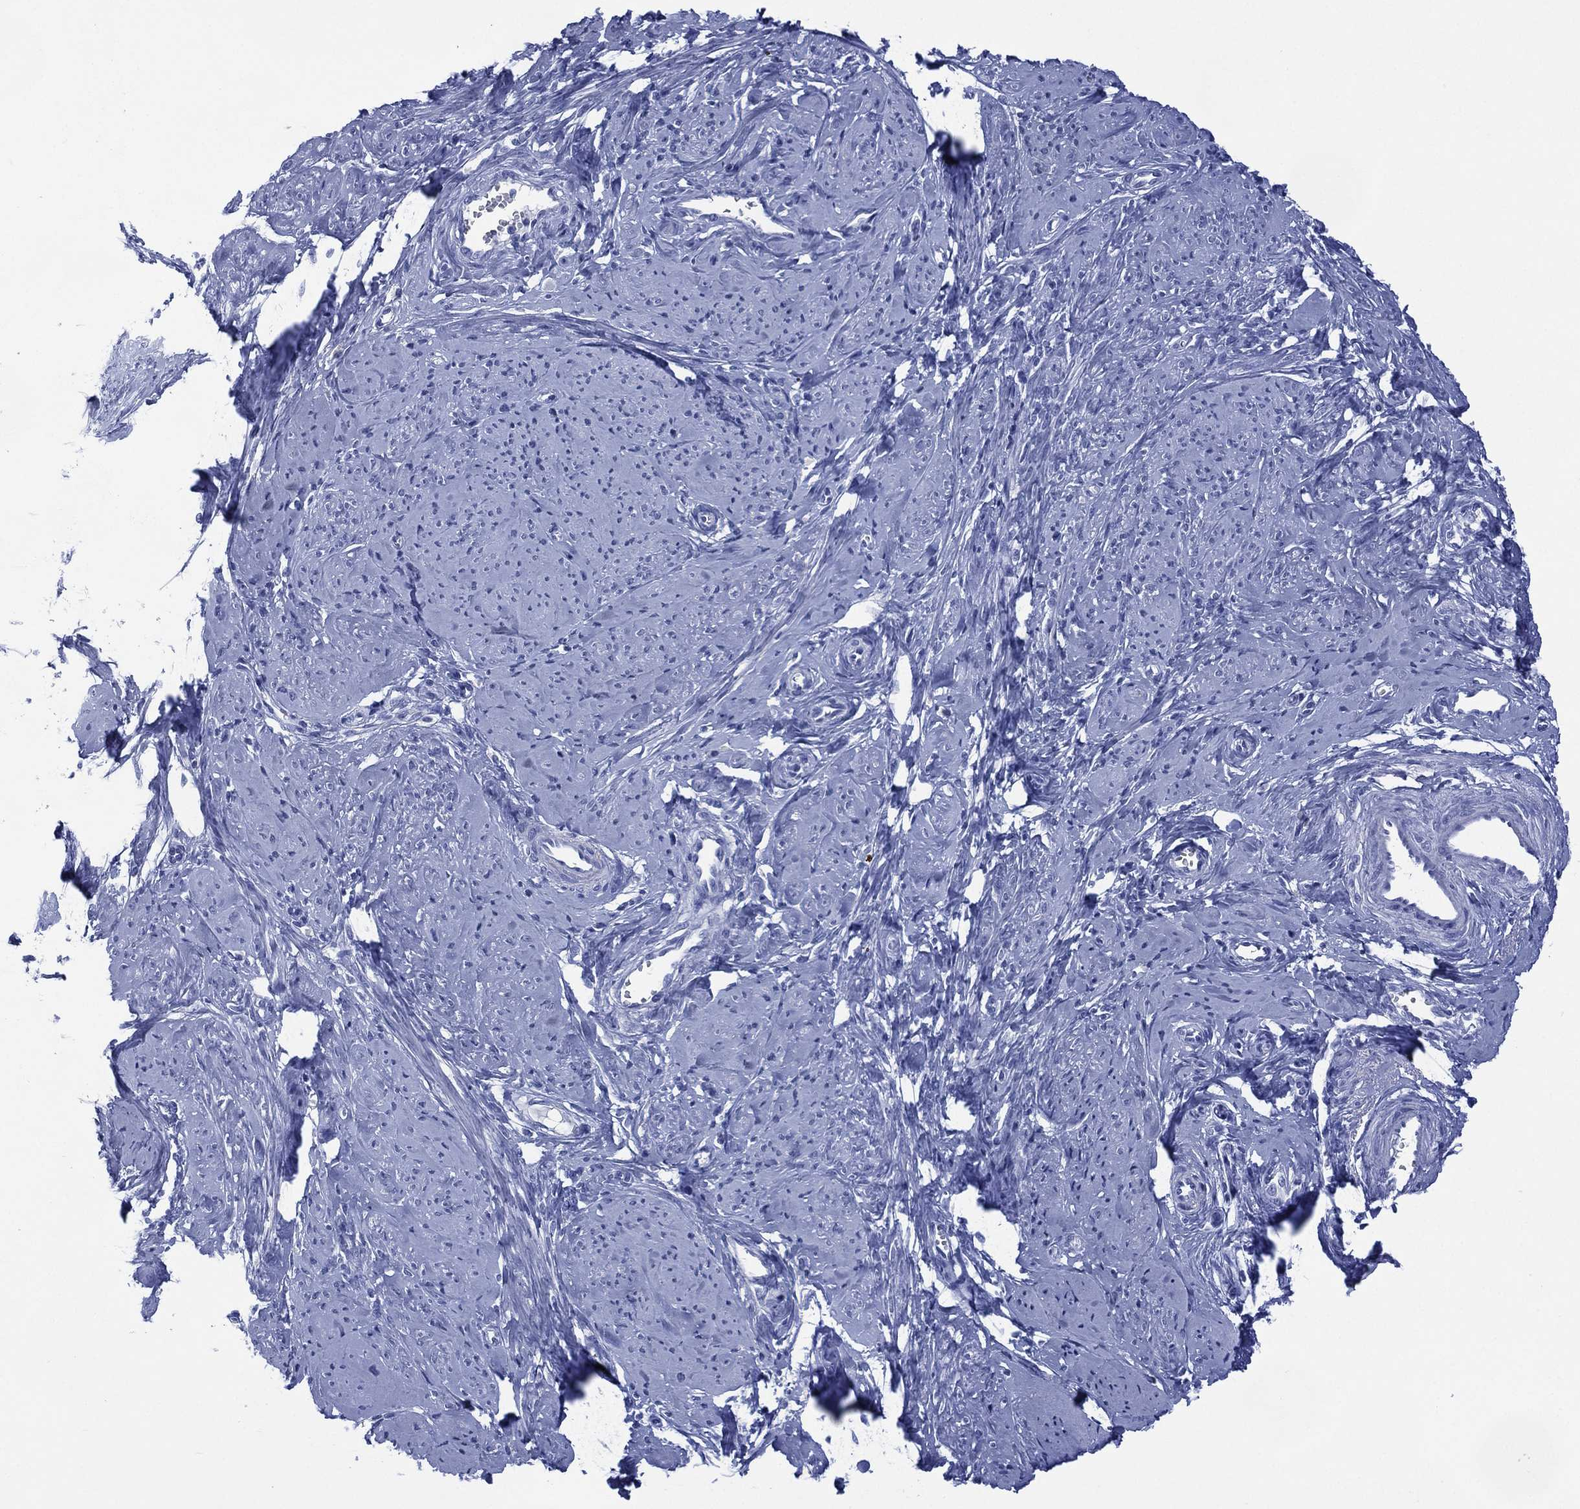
{"staining": {"intensity": "negative", "quantity": "none", "location": "none"}, "tissue": "smooth muscle", "cell_type": "Smooth muscle cells", "image_type": "normal", "snomed": [{"axis": "morphology", "description": "Normal tissue, NOS"}, {"axis": "topography", "description": "Smooth muscle"}], "caption": "There is no significant expression in smooth muscle cells of smooth muscle. (DAB (3,3'-diaminobenzidine) immunohistochemistry (IHC) visualized using brightfield microscopy, high magnification).", "gene": "SIGLECL1", "patient": {"sex": "female", "age": 48}}